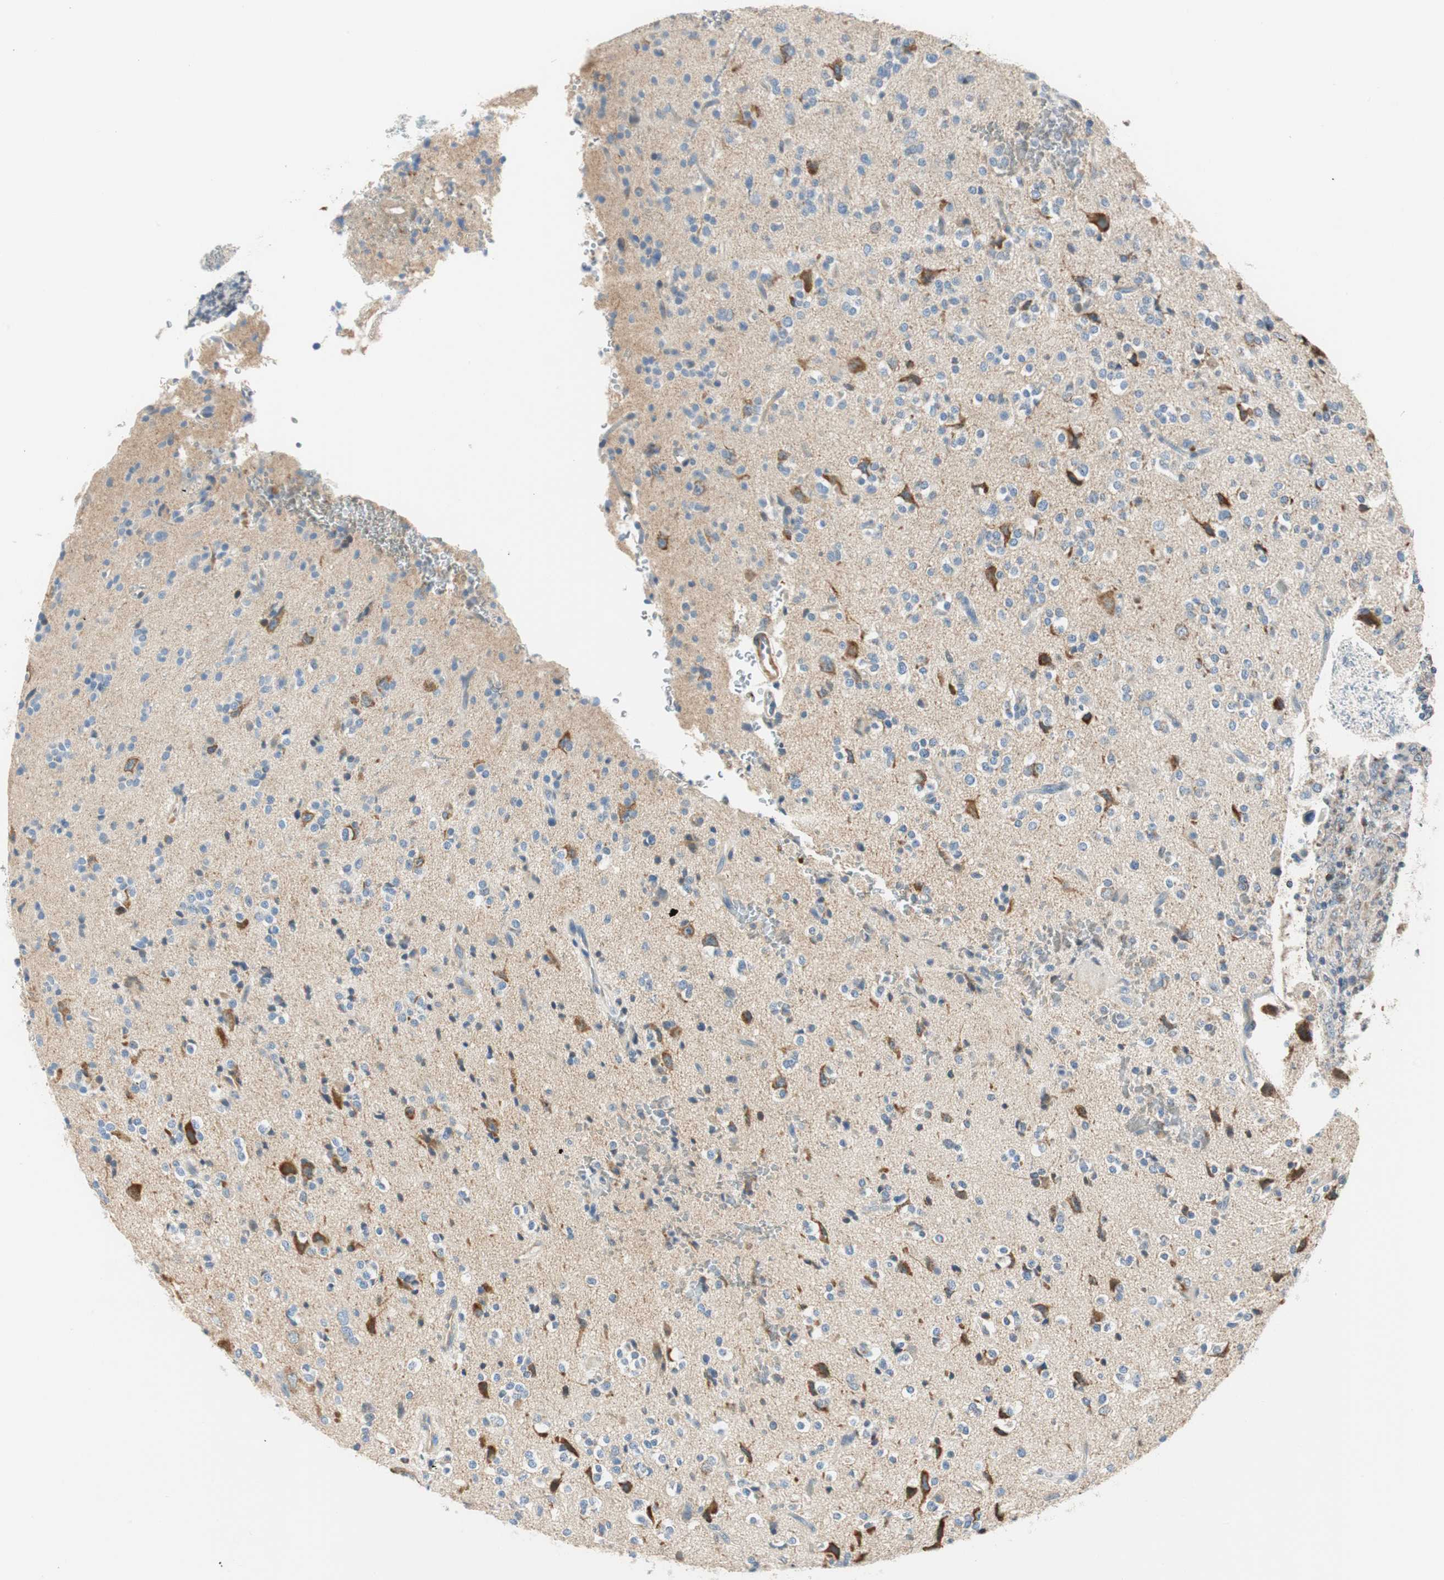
{"staining": {"intensity": "negative", "quantity": "none", "location": "none"}, "tissue": "glioma", "cell_type": "Tumor cells", "image_type": "cancer", "snomed": [{"axis": "morphology", "description": "Glioma, malignant, High grade"}, {"axis": "topography", "description": "Brain"}], "caption": "Tumor cells show no significant protein positivity in glioma.", "gene": "RORB", "patient": {"sex": "male", "age": 47}}